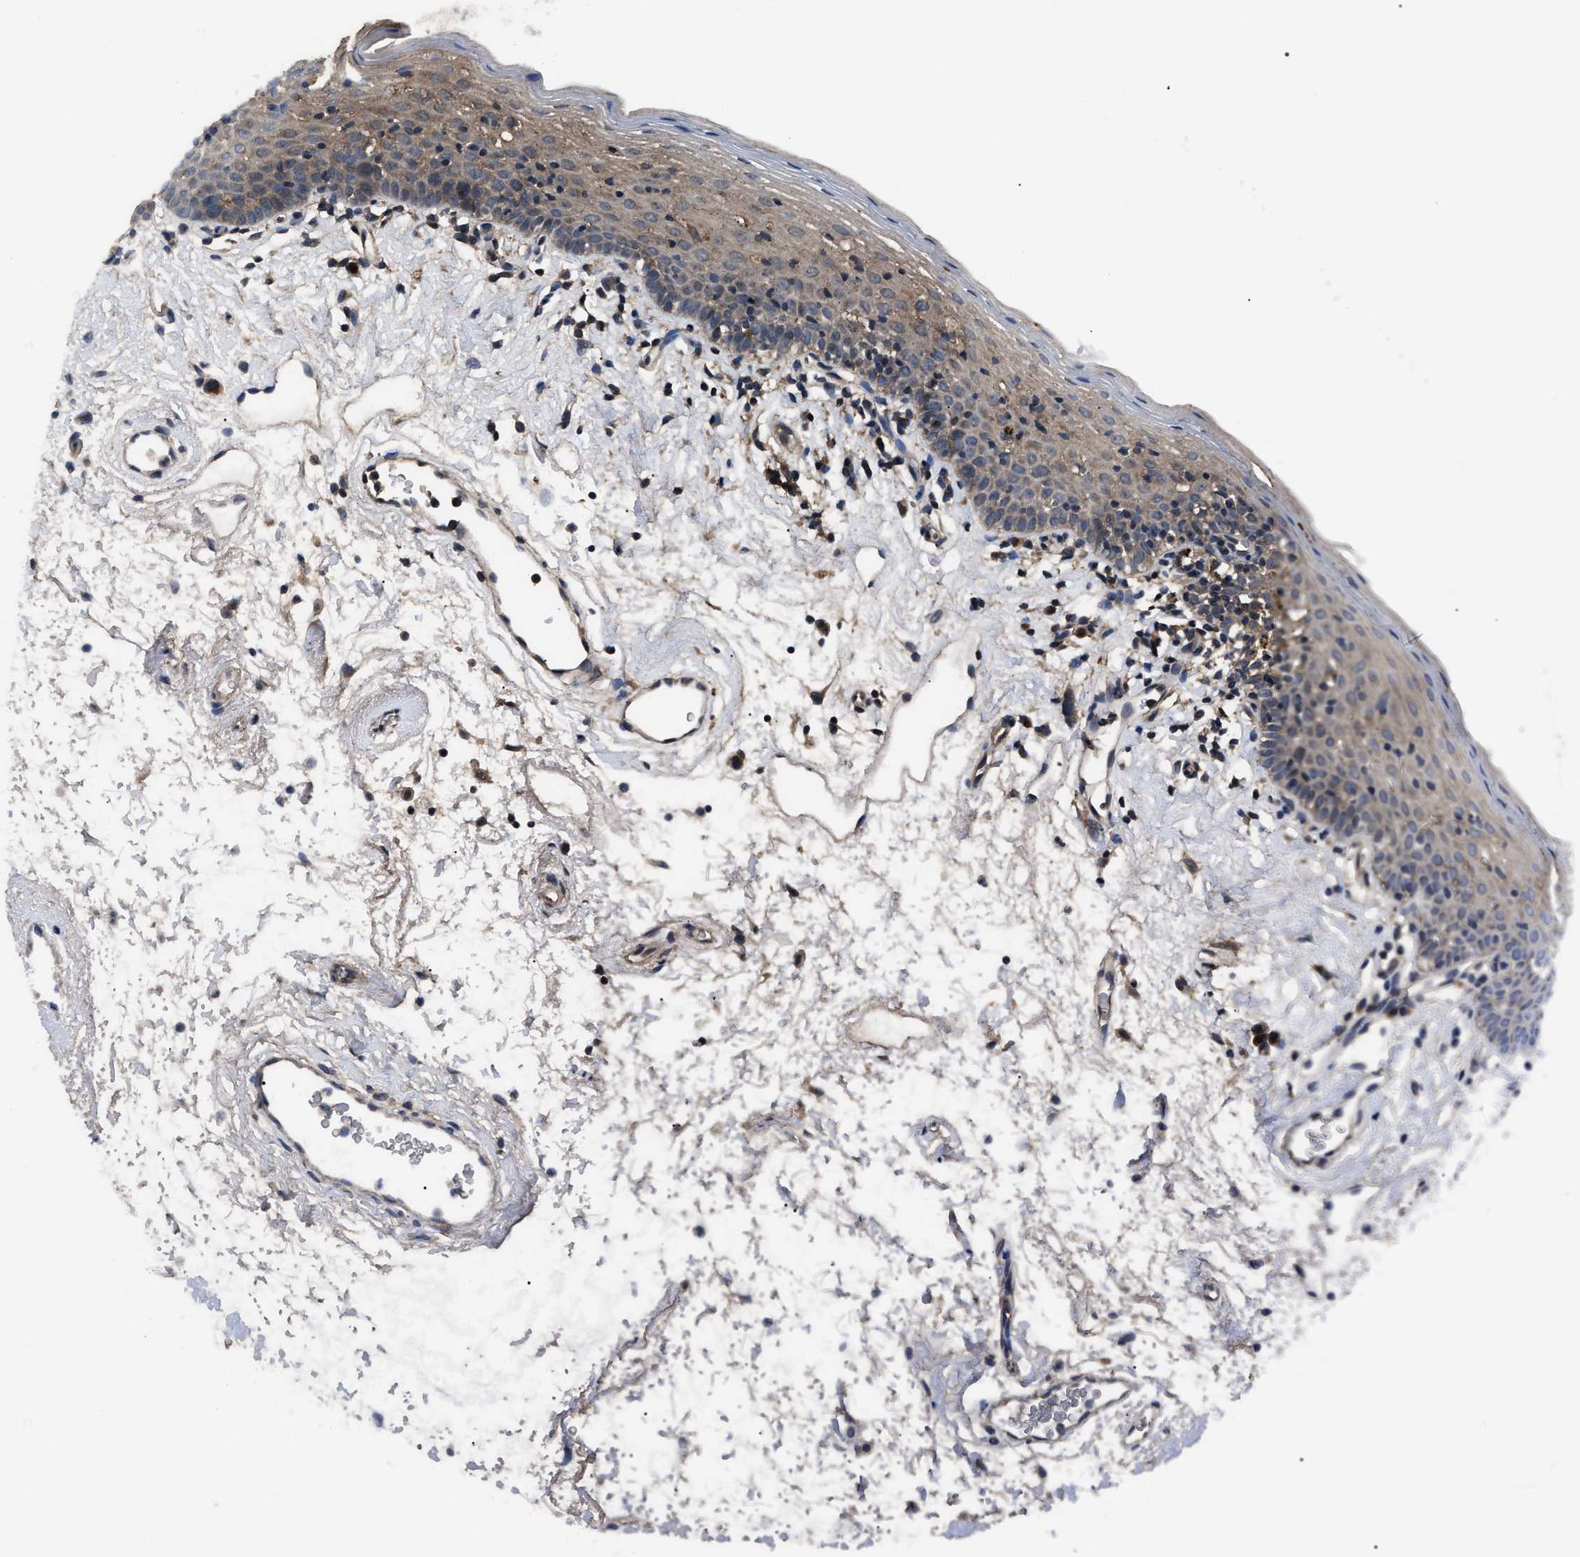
{"staining": {"intensity": "weak", "quantity": "25%-75%", "location": "cytoplasmic/membranous"}, "tissue": "oral mucosa", "cell_type": "Squamous epithelial cells", "image_type": "normal", "snomed": [{"axis": "morphology", "description": "Normal tissue, NOS"}, {"axis": "topography", "description": "Oral tissue"}], "caption": "A brown stain highlights weak cytoplasmic/membranous positivity of a protein in squamous epithelial cells of normal oral mucosa.", "gene": "RNF216", "patient": {"sex": "male", "age": 66}}